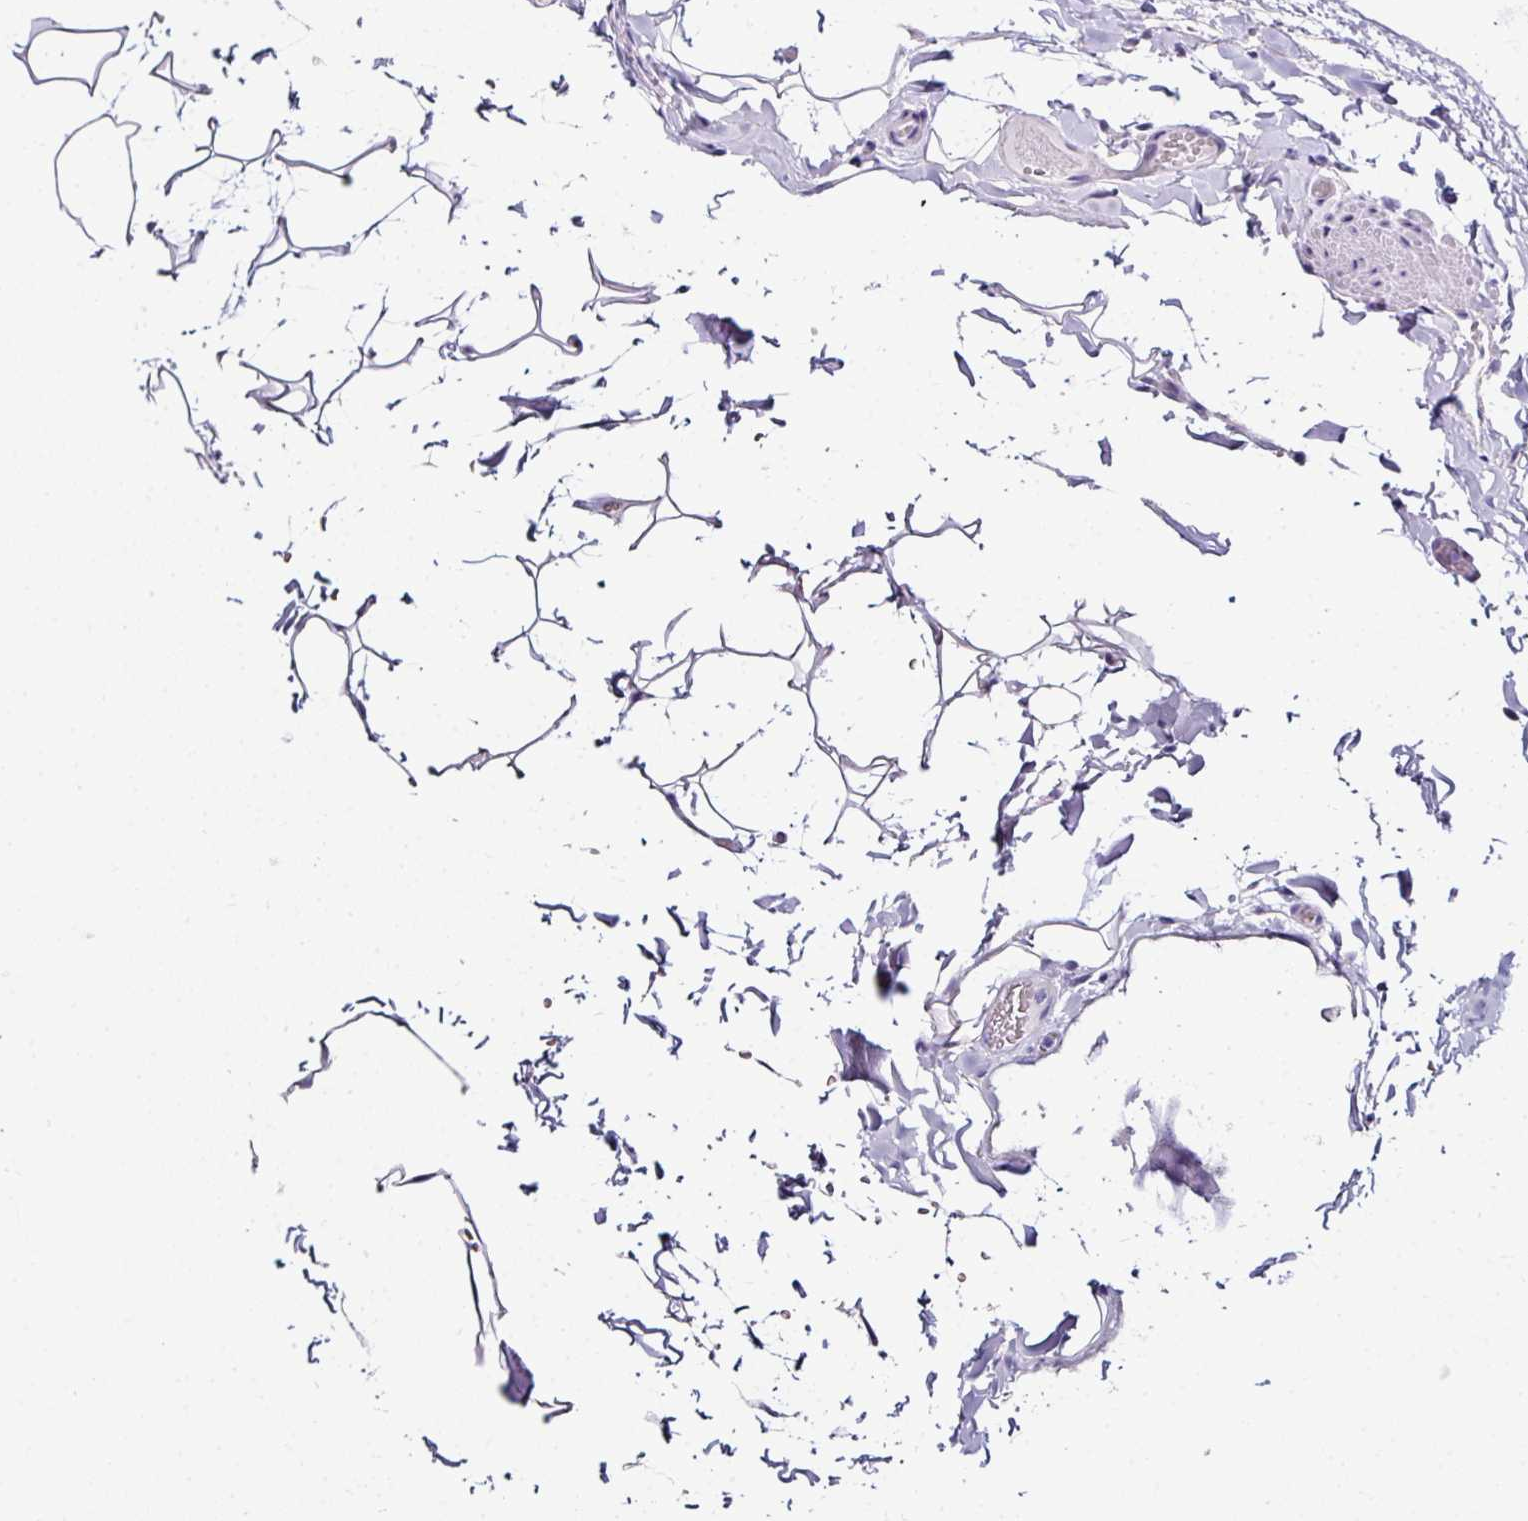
{"staining": {"intensity": "negative", "quantity": "none", "location": "none"}, "tissue": "gallbladder", "cell_type": "Glandular cells", "image_type": "normal", "snomed": [{"axis": "morphology", "description": "Normal tissue, NOS"}, {"axis": "topography", "description": "Gallbladder"}], "caption": "IHC of benign human gallbladder reveals no expression in glandular cells. The staining was performed using DAB to visualize the protein expression in brown, while the nuclei were stained in blue with hematoxylin (Magnification: 20x).", "gene": "NAPSA", "patient": {"sex": "female", "age": 61}}